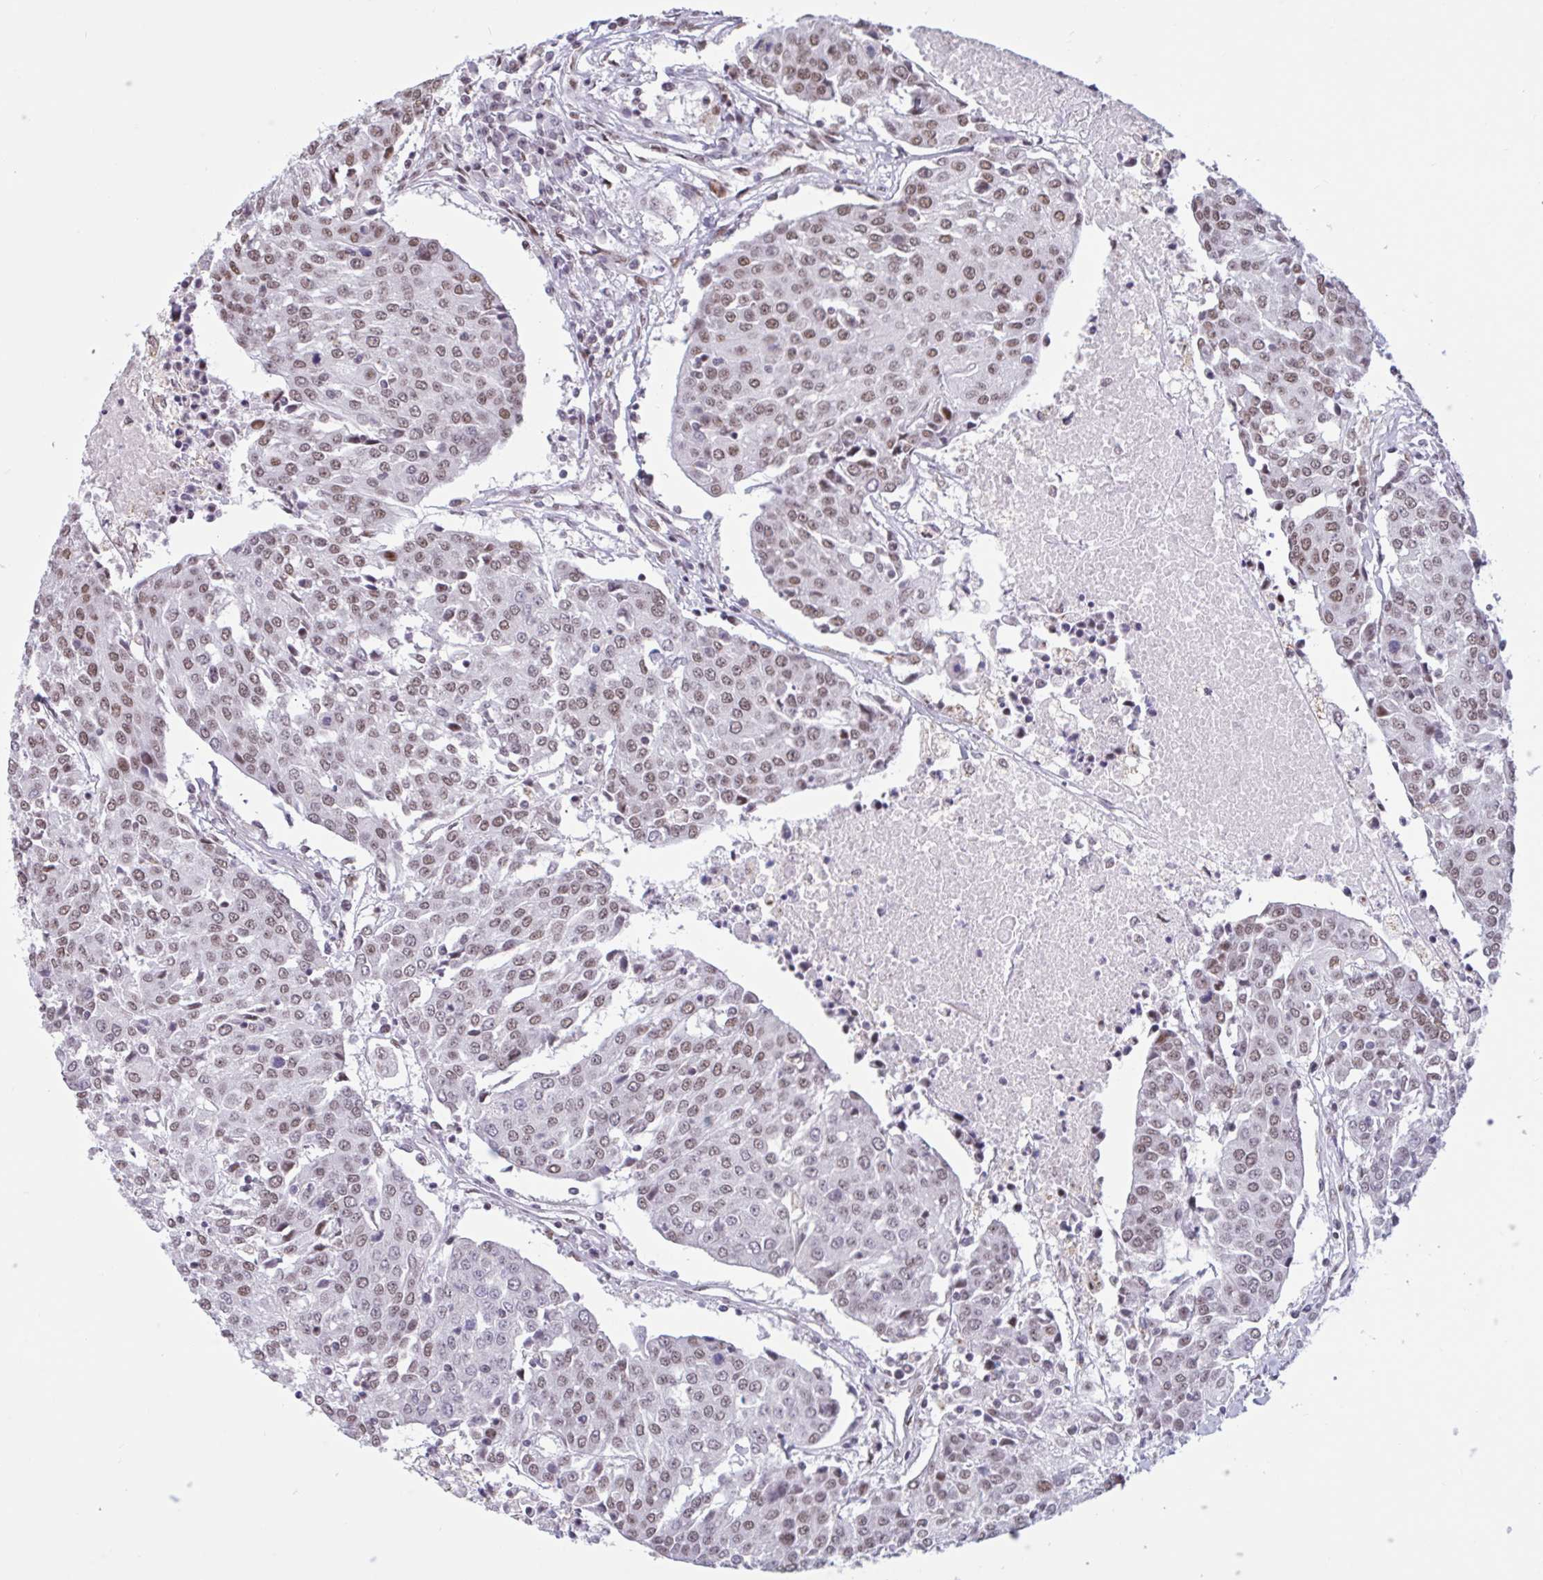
{"staining": {"intensity": "moderate", "quantity": ">75%", "location": "nuclear"}, "tissue": "urothelial cancer", "cell_type": "Tumor cells", "image_type": "cancer", "snomed": [{"axis": "morphology", "description": "Urothelial carcinoma, High grade"}, {"axis": "topography", "description": "Urinary bladder"}], "caption": "High-magnification brightfield microscopy of urothelial cancer stained with DAB (3,3'-diaminobenzidine) (brown) and counterstained with hematoxylin (blue). tumor cells exhibit moderate nuclear positivity is appreciated in about>75% of cells.", "gene": "CBFA2T2", "patient": {"sex": "female", "age": 85}}